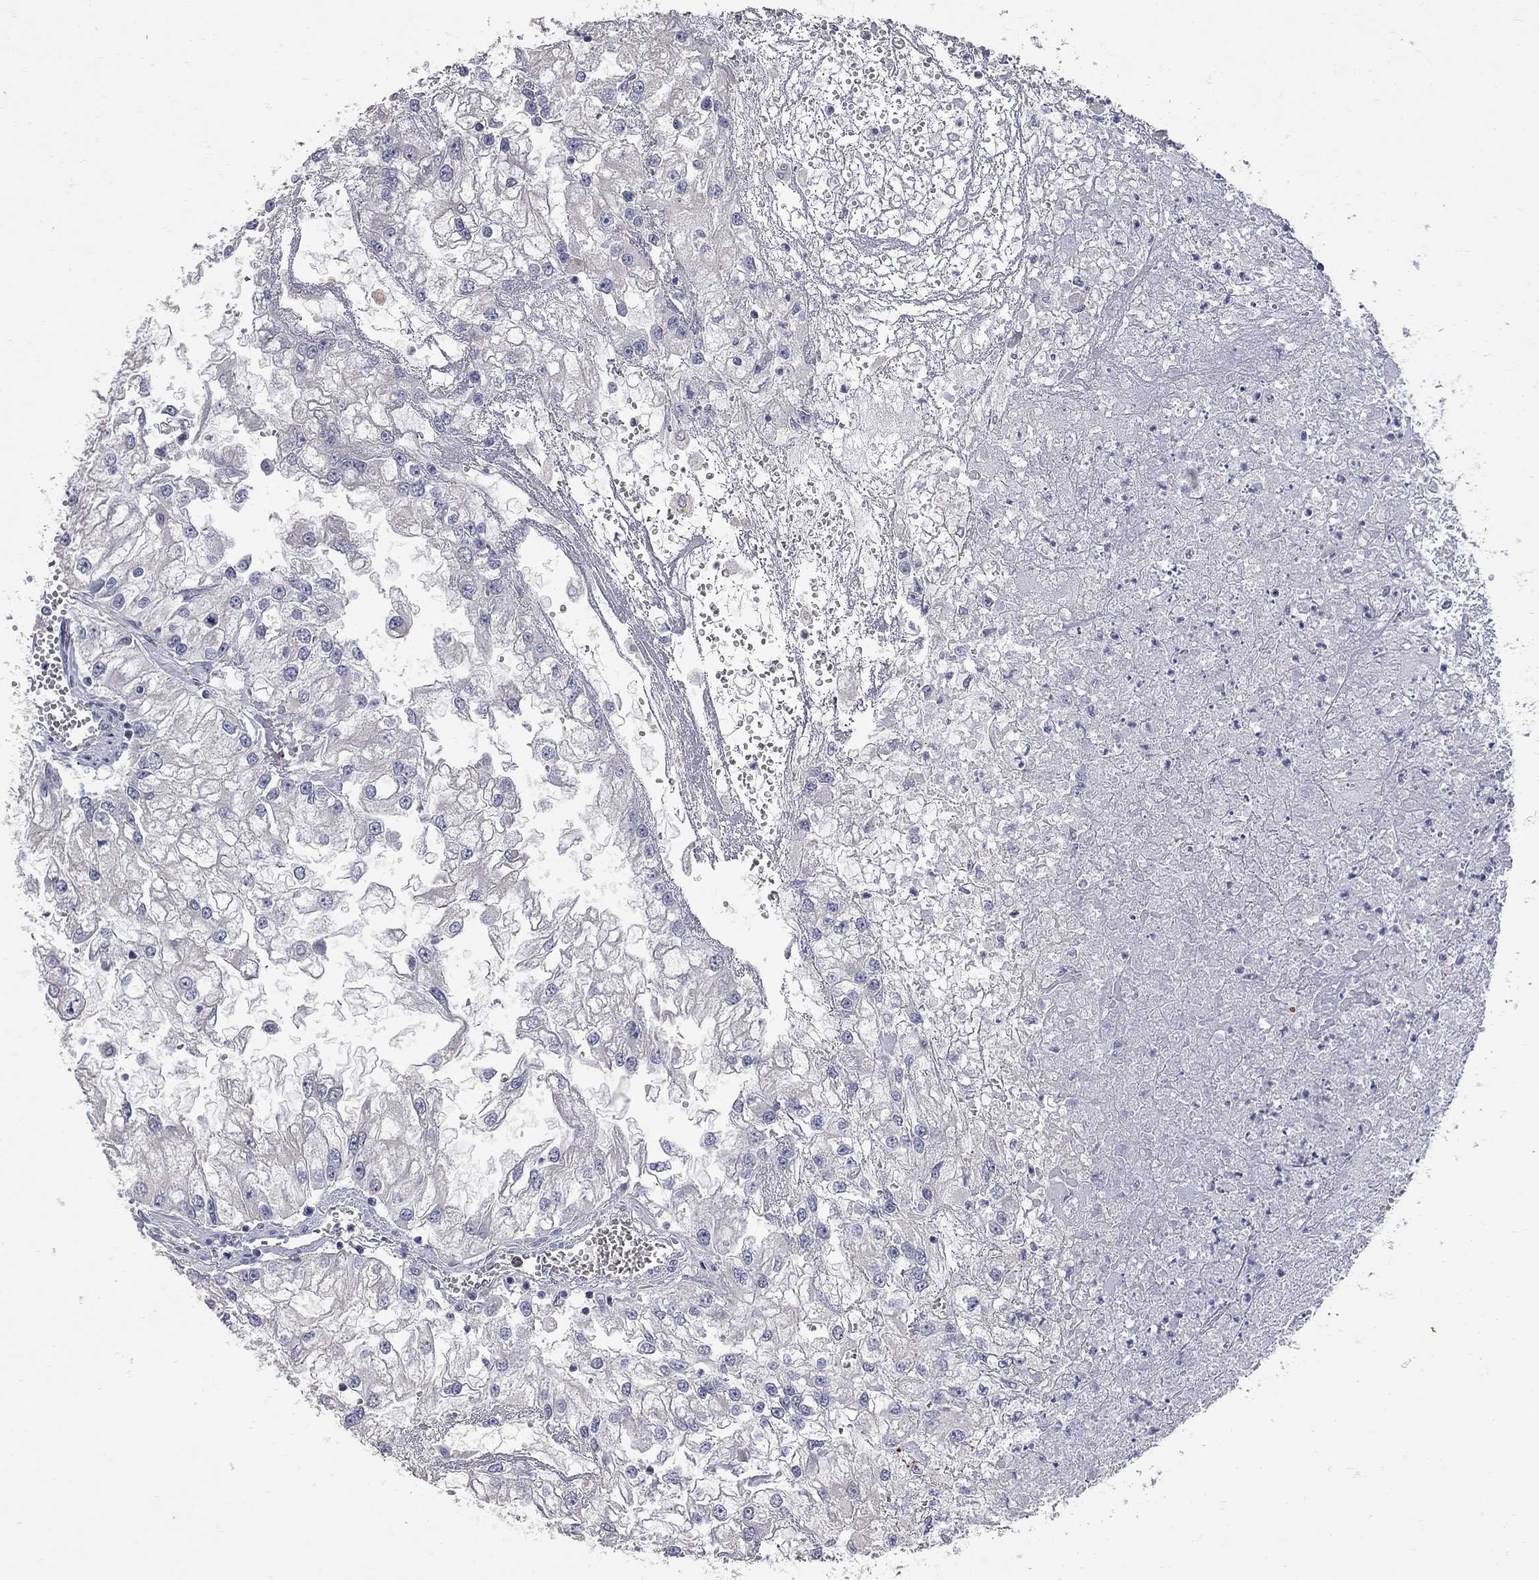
{"staining": {"intensity": "negative", "quantity": "none", "location": "none"}, "tissue": "renal cancer", "cell_type": "Tumor cells", "image_type": "cancer", "snomed": [{"axis": "morphology", "description": "Adenocarcinoma, NOS"}, {"axis": "topography", "description": "Kidney"}], "caption": "Tumor cells show no significant protein expression in renal cancer.", "gene": "NOS2", "patient": {"sex": "male", "age": 59}}